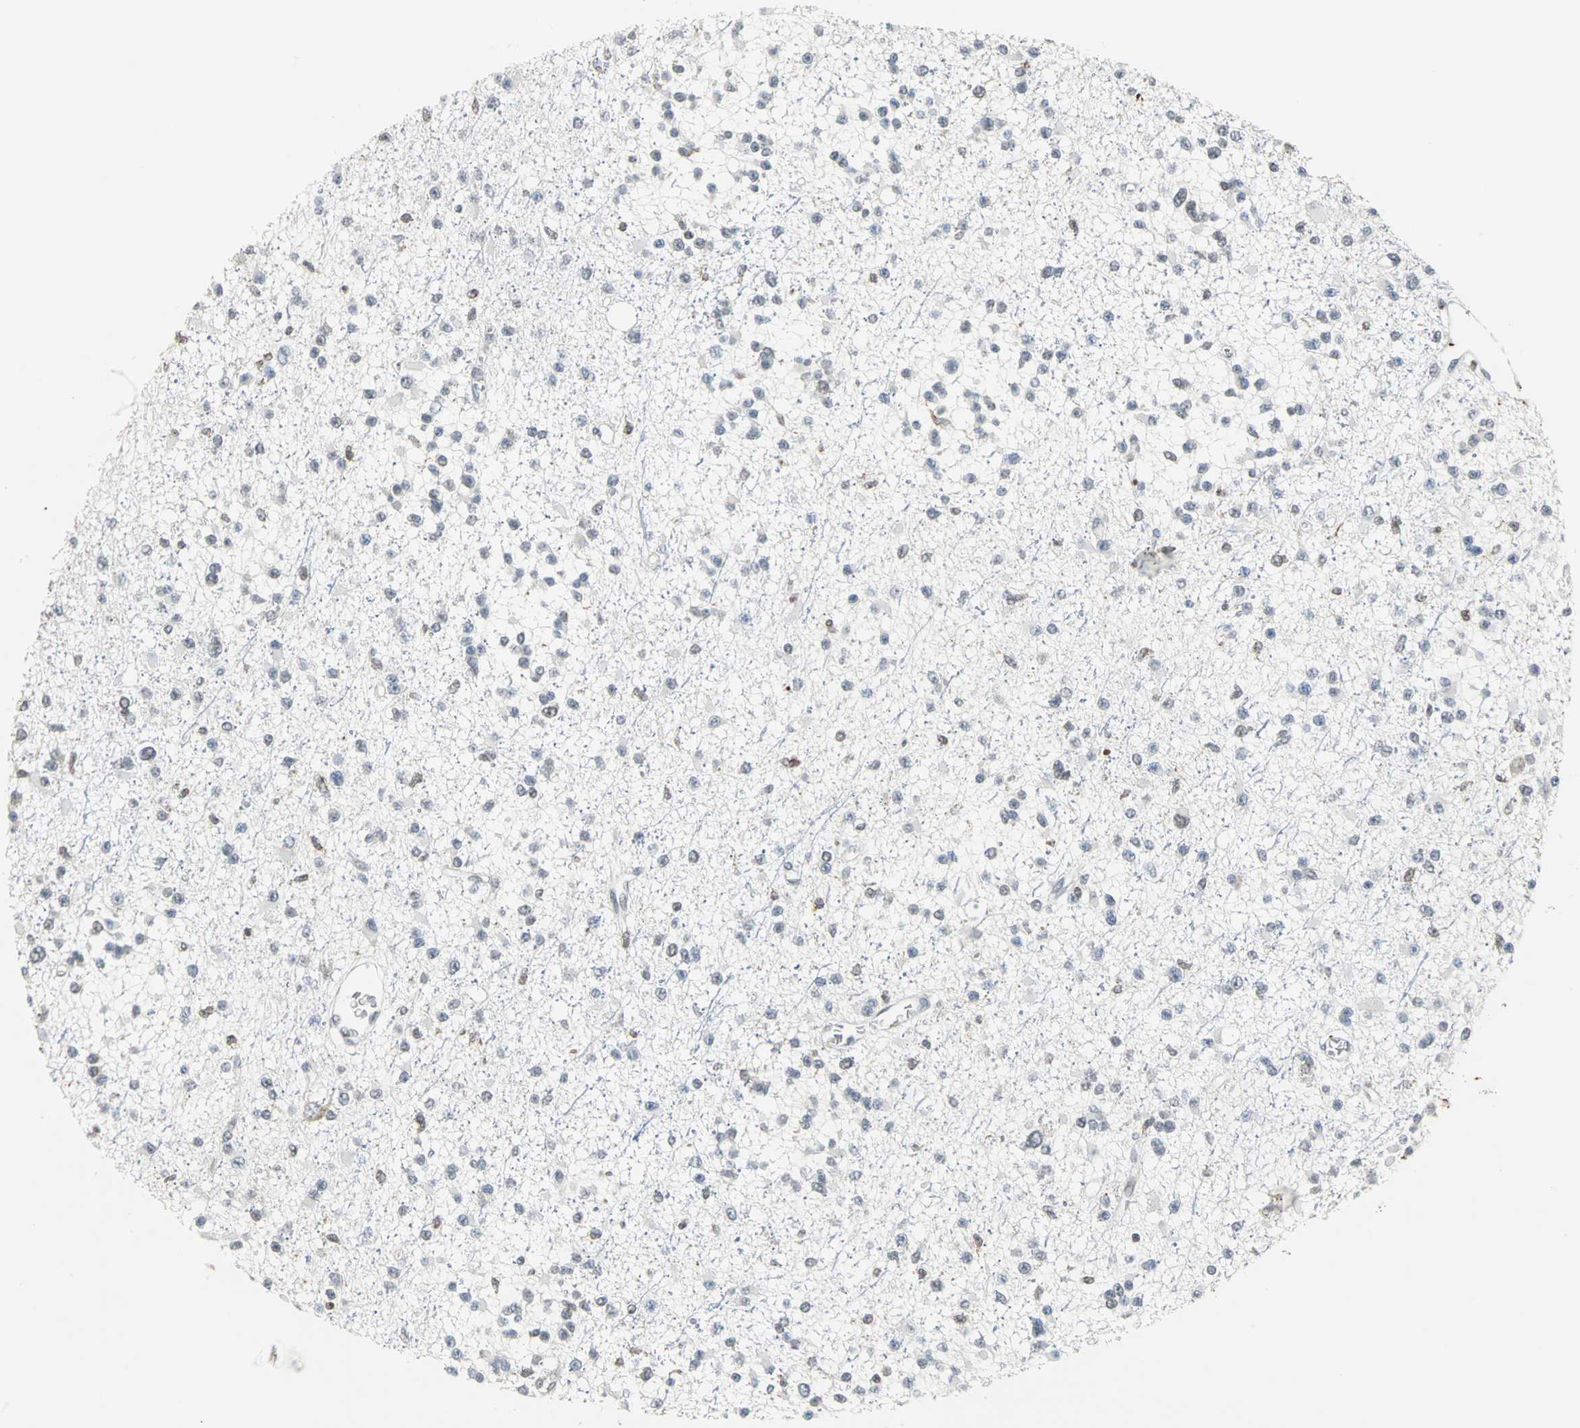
{"staining": {"intensity": "negative", "quantity": "none", "location": "none"}, "tissue": "glioma", "cell_type": "Tumor cells", "image_type": "cancer", "snomed": [{"axis": "morphology", "description": "Glioma, malignant, Low grade"}, {"axis": "topography", "description": "Brain"}], "caption": "Tumor cells show no significant protein positivity in glioma.", "gene": "HLX", "patient": {"sex": "female", "age": 22}}